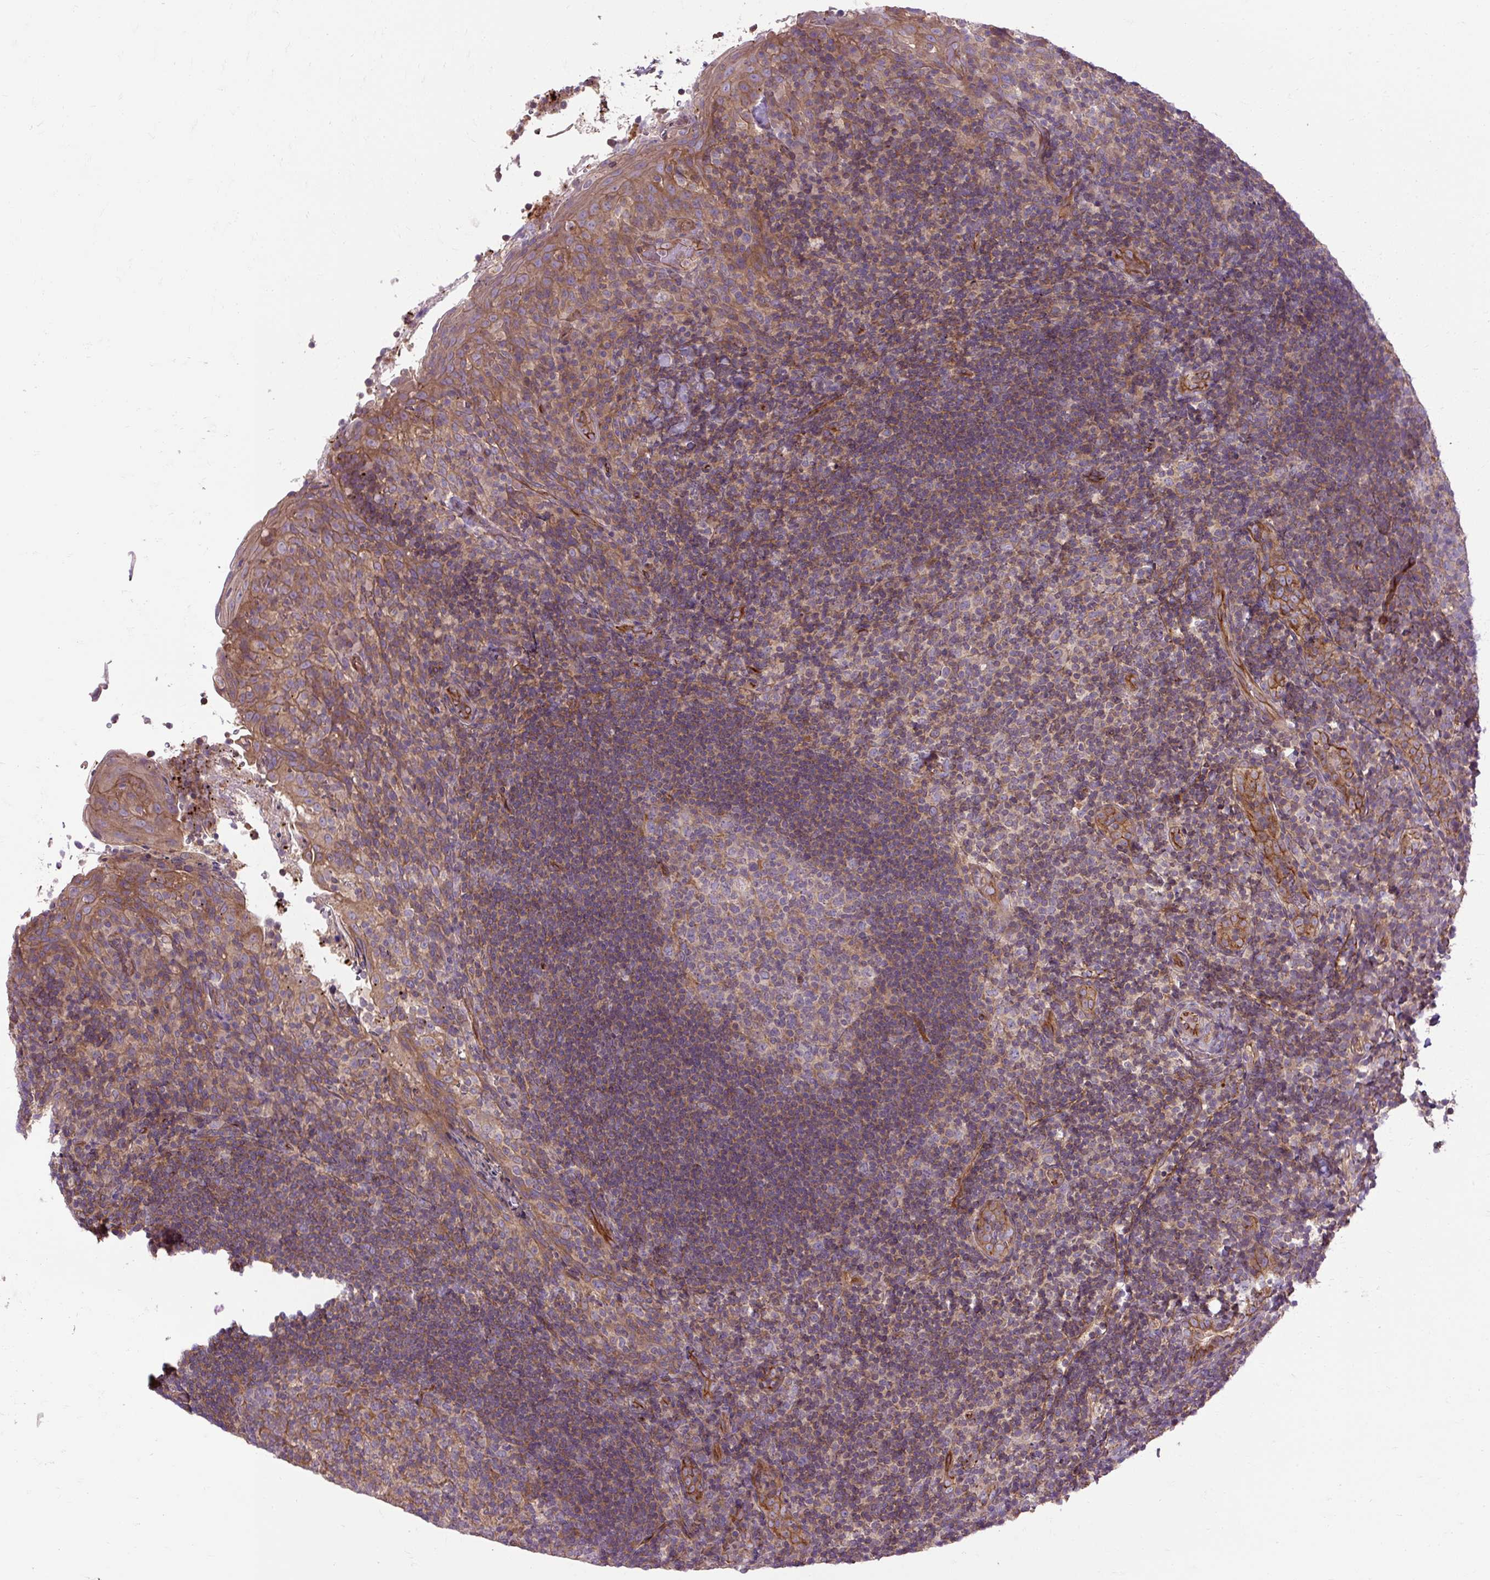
{"staining": {"intensity": "negative", "quantity": "none", "location": "none"}, "tissue": "tonsil", "cell_type": "Germinal center cells", "image_type": "normal", "snomed": [{"axis": "morphology", "description": "Normal tissue, NOS"}, {"axis": "topography", "description": "Tonsil"}], "caption": "The IHC photomicrograph has no significant expression in germinal center cells of tonsil. (DAB (3,3'-diaminobenzidine) immunohistochemistry (IHC) with hematoxylin counter stain).", "gene": "CCDC93", "patient": {"sex": "female", "age": 10}}